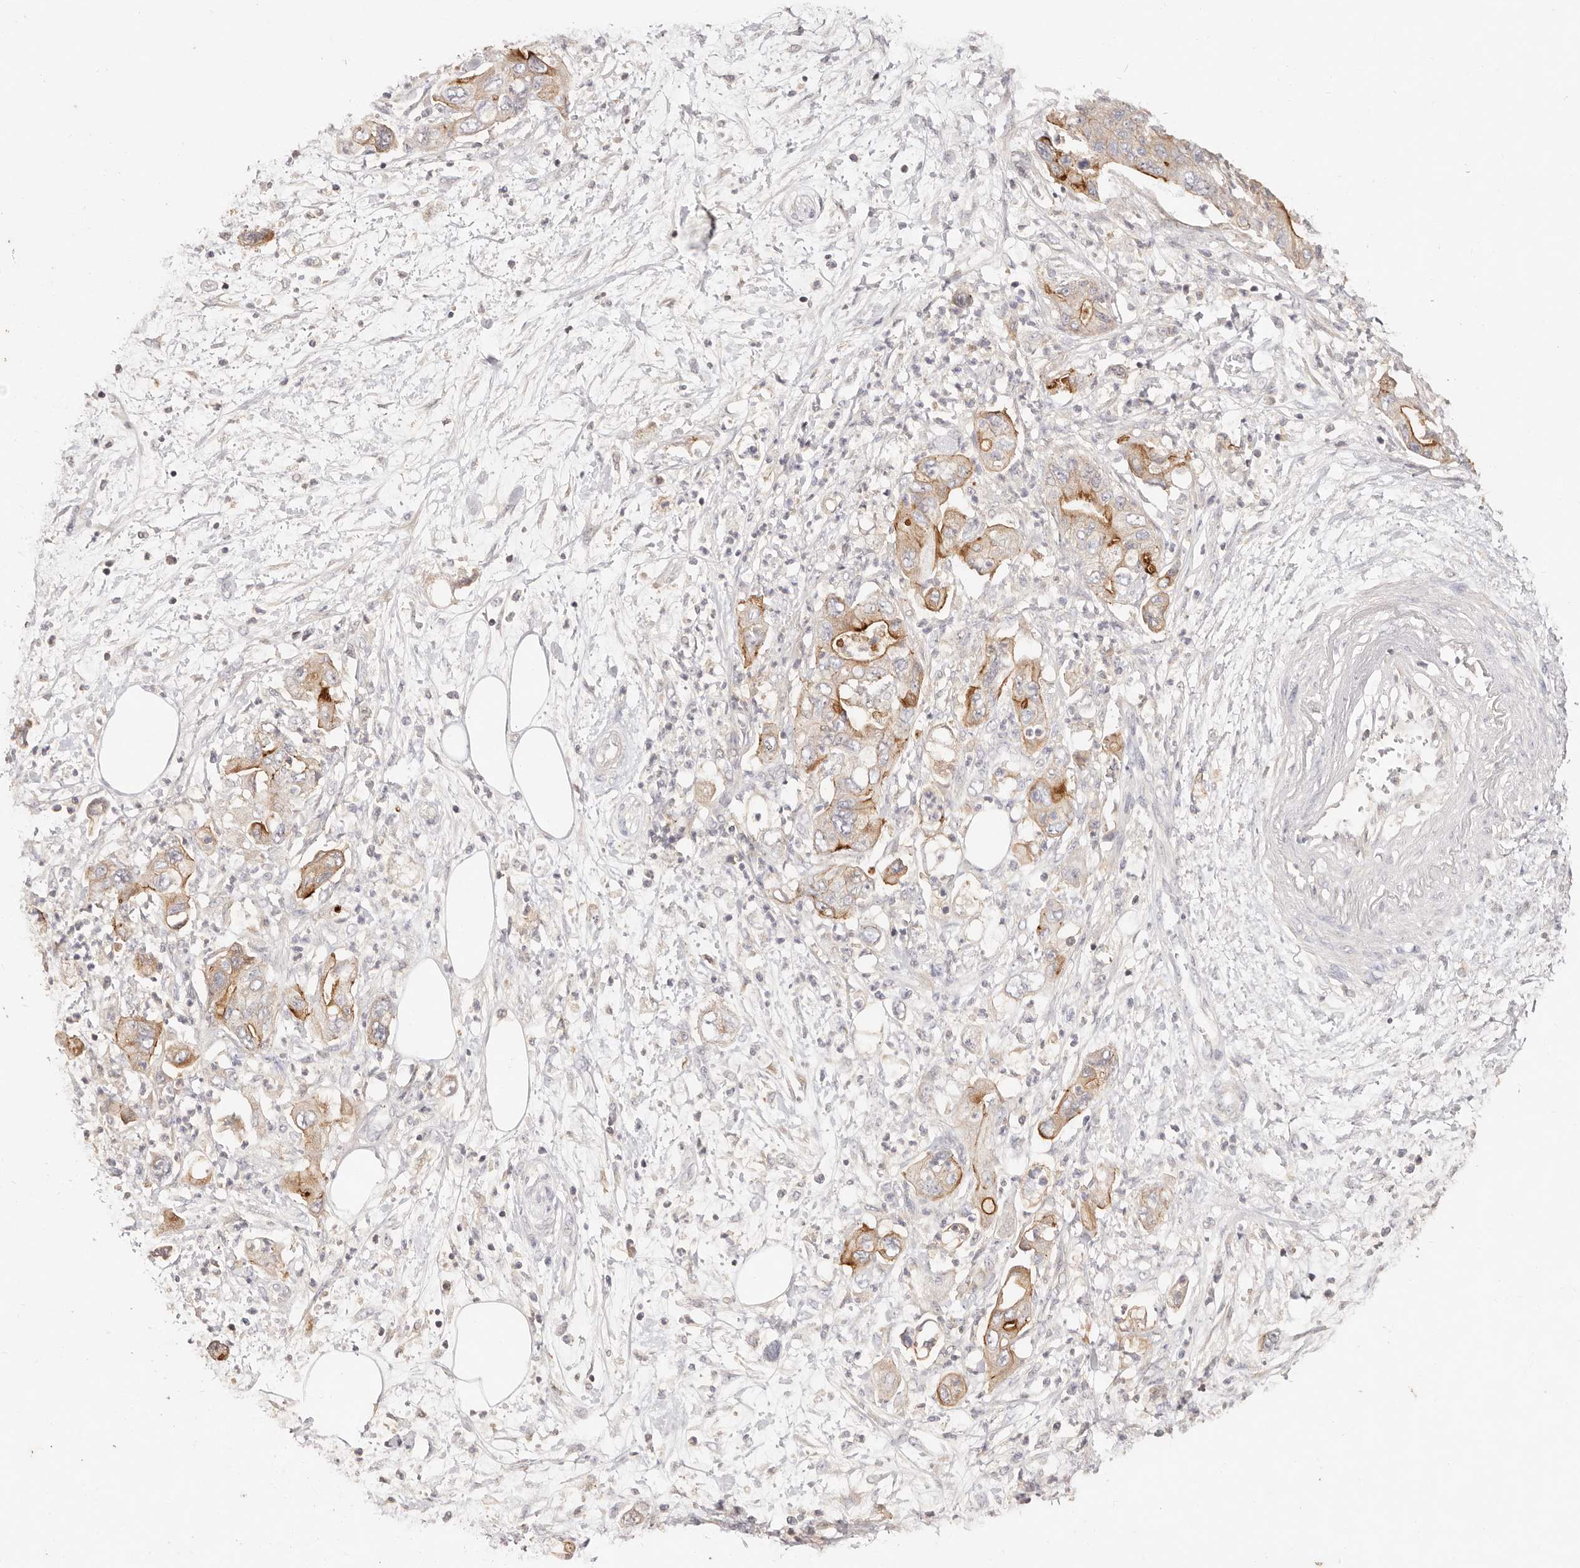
{"staining": {"intensity": "moderate", "quantity": "25%-75%", "location": "cytoplasmic/membranous"}, "tissue": "pancreatic cancer", "cell_type": "Tumor cells", "image_type": "cancer", "snomed": [{"axis": "morphology", "description": "Adenocarcinoma, NOS"}, {"axis": "topography", "description": "Pancreas"}], "caption": "Adenocarcinoma (pancreatic) stained with immunohistochemistry (IHC) reveals moderate cytoplasmic/membranous expression in about 25%-75% of tumor cells.", "gene": "CXADR", "patient": {"sex": "female", "age": 73}}